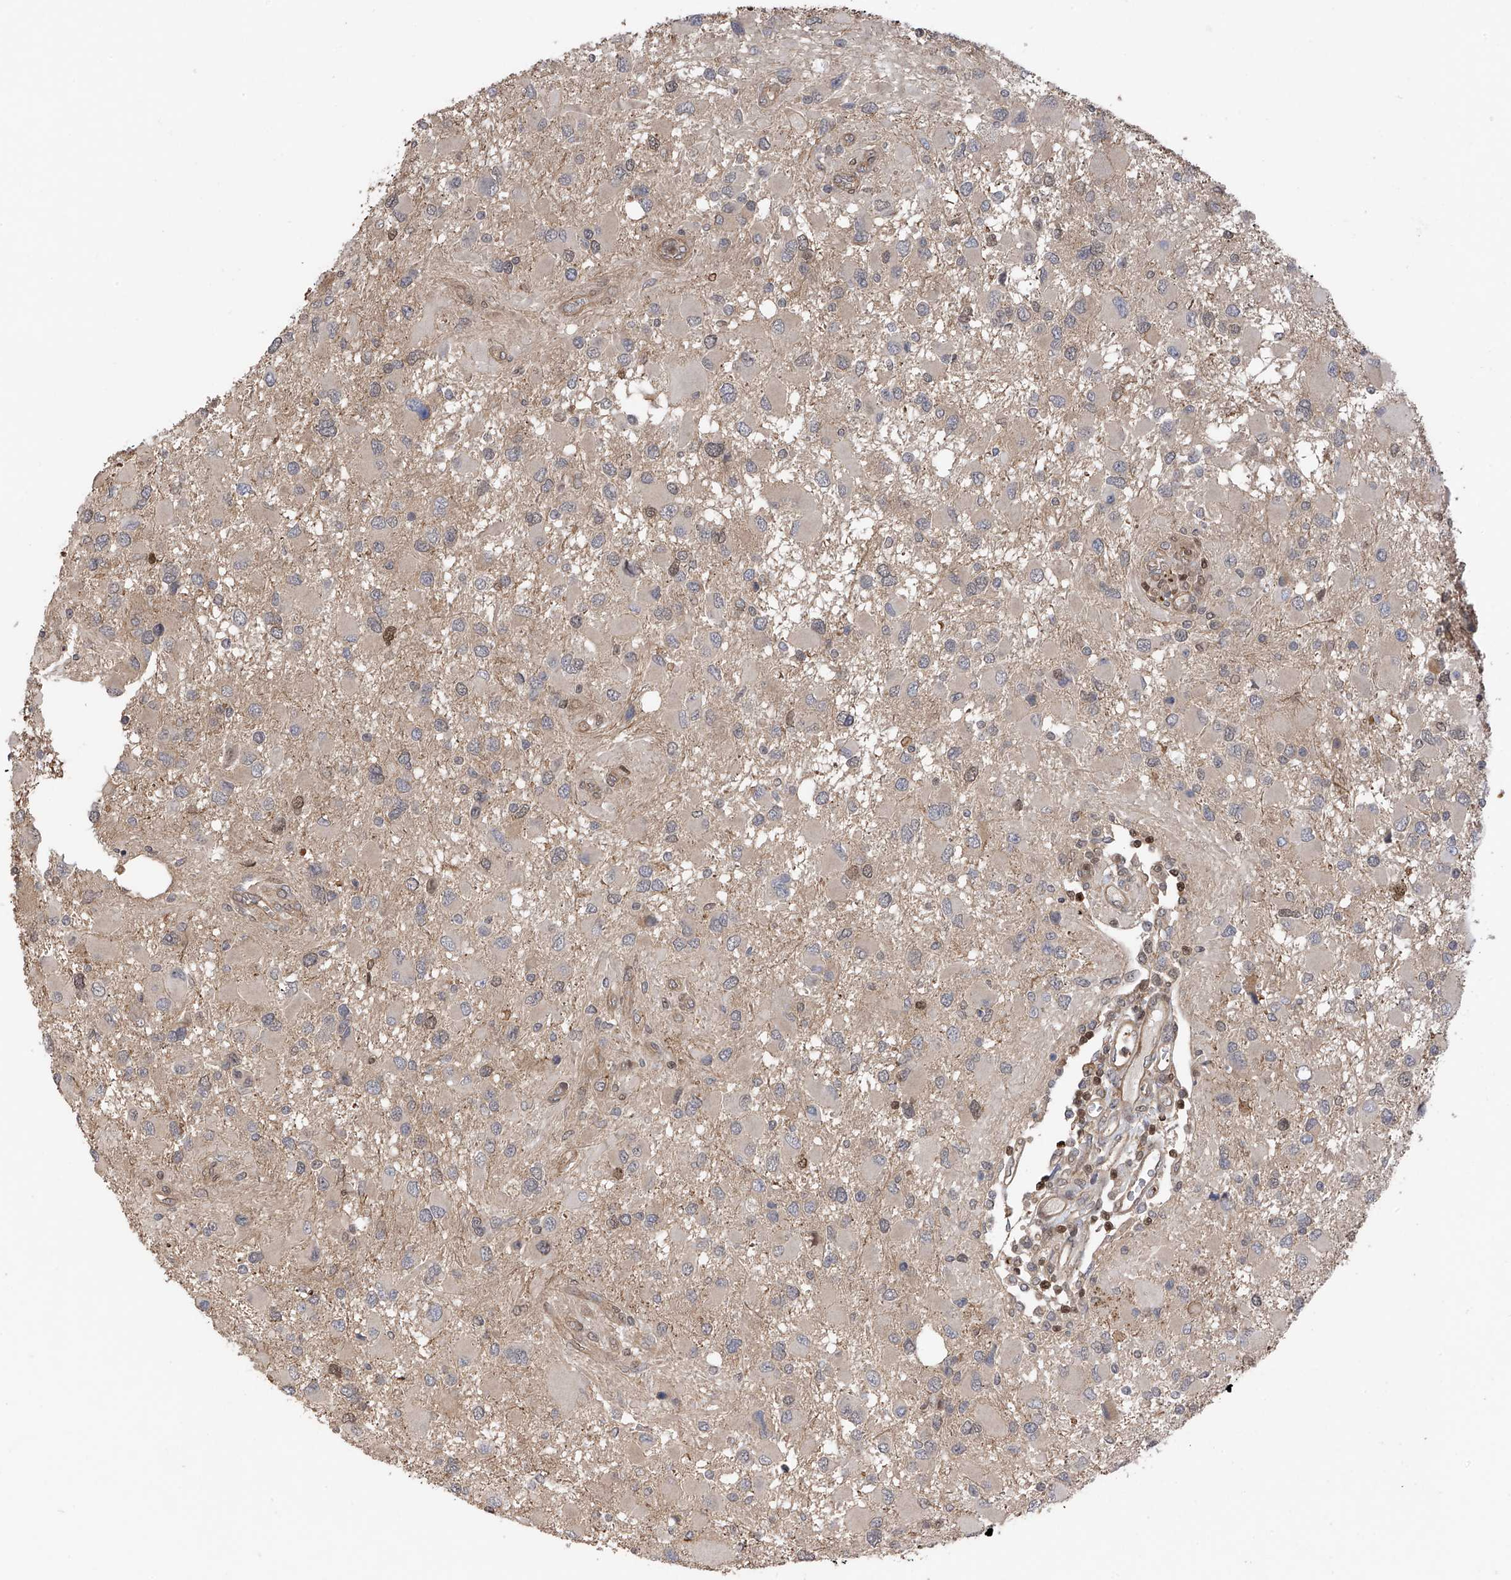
{"staining": {"intensity": "weak", "quantity": "<25%", "location": "nuclear"}, "tissue": "glioma", "cell_type": "Tumor cells", "image_type": "cancer", "snomed": [{"axis": "morphology", "description": "Glioma, malignant, High grade"}, {"axis": "topography", "description": "Brain"}], "caption": "An image of human high-grade glioma (malignant) is negative for staining in tumor cells.", "gene": "DNAJC9", "patient": {"sex": "male", "age": 53}}